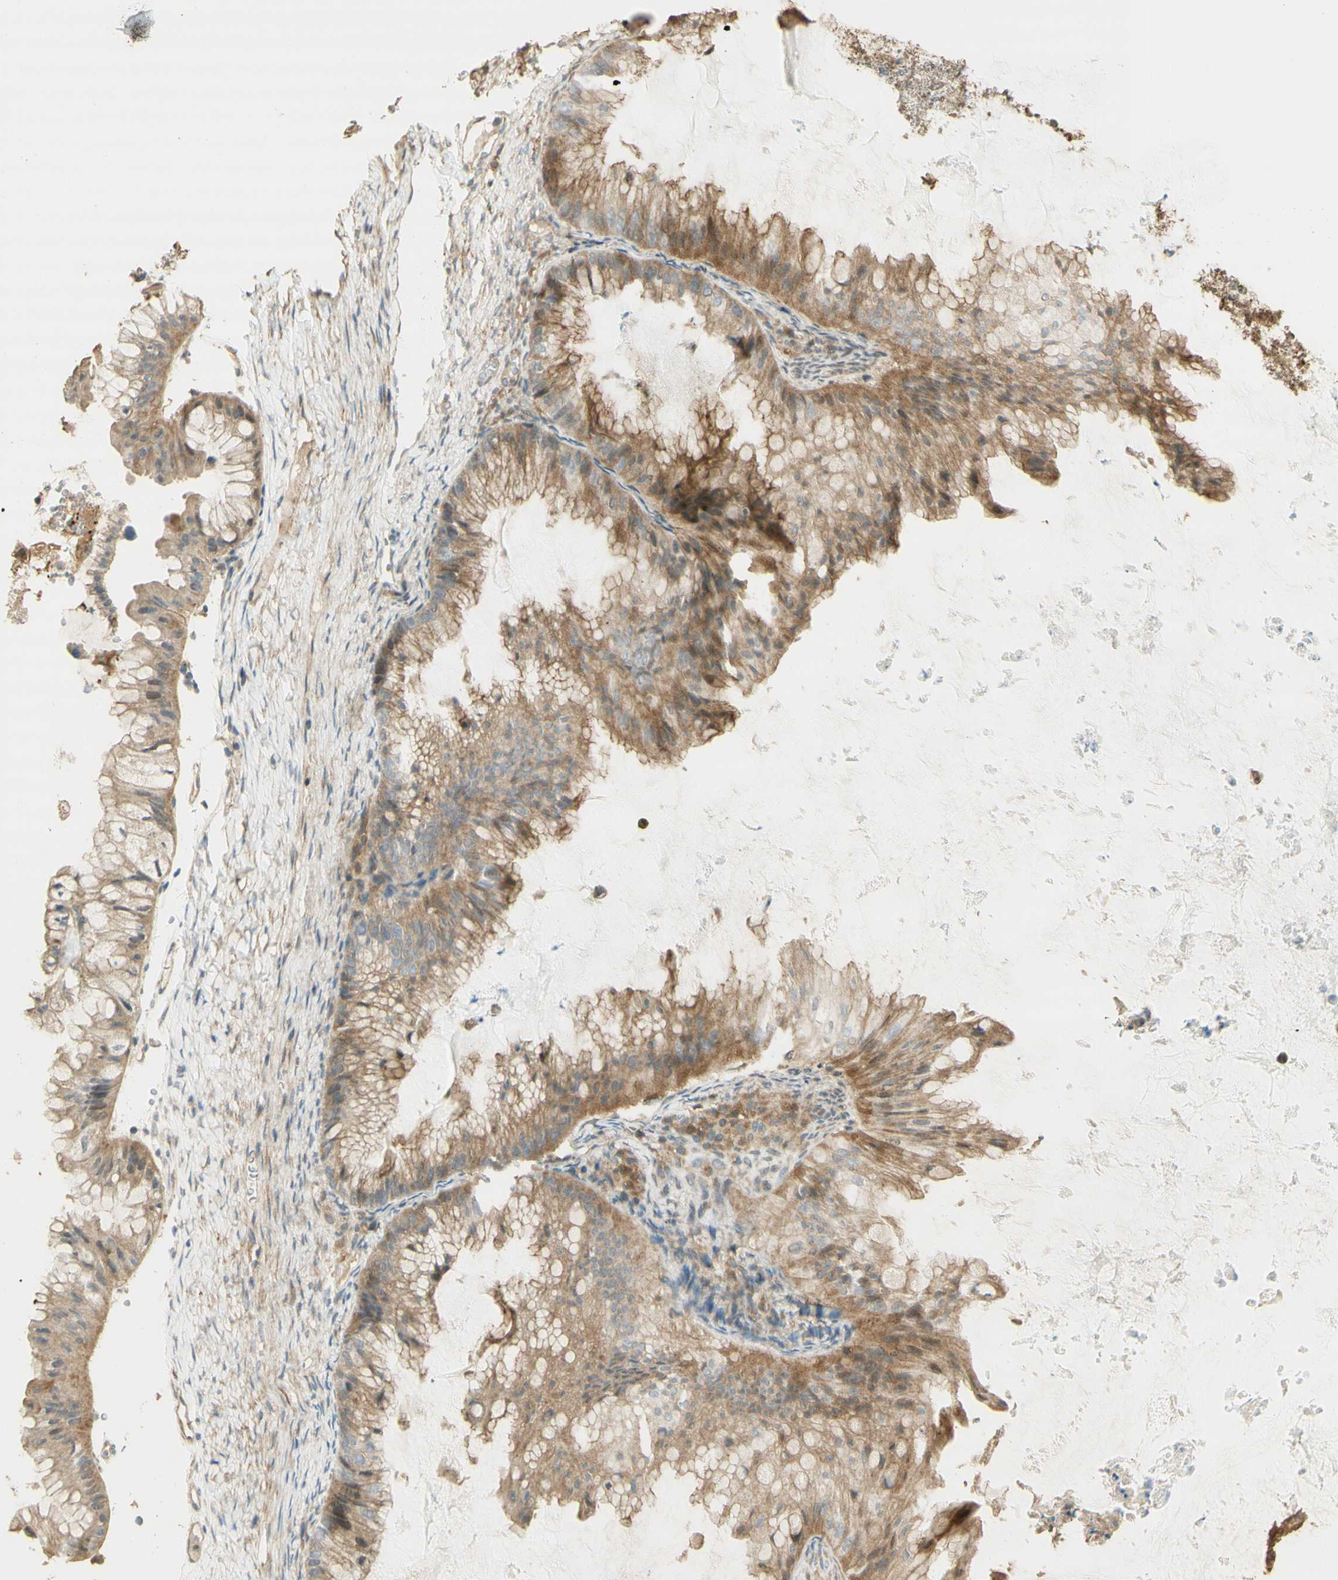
{"staining": {"intensity": "moderate", "quantity": ">75%", "location": "cytoplasmic/membranous"}, "tissue": "ovarian cancer", "cell_type": "Tumor cells", "image_type": "cancer", "snomed": [{"axis": "morphology", "description": "Cystadenocarcinoma, mucinous, NOS"}, {"axis": "topography", "description": "Ovary"}], "caption": "This image shows immunohistochemistry staining of ovarian mucinous cystadenocarcinoma, with medium moderate cytoplasmic/membranous staining in approximately >75% of tumor cells.", "gene": "AGER", "patient": {"sex": "female", "age": 61}}